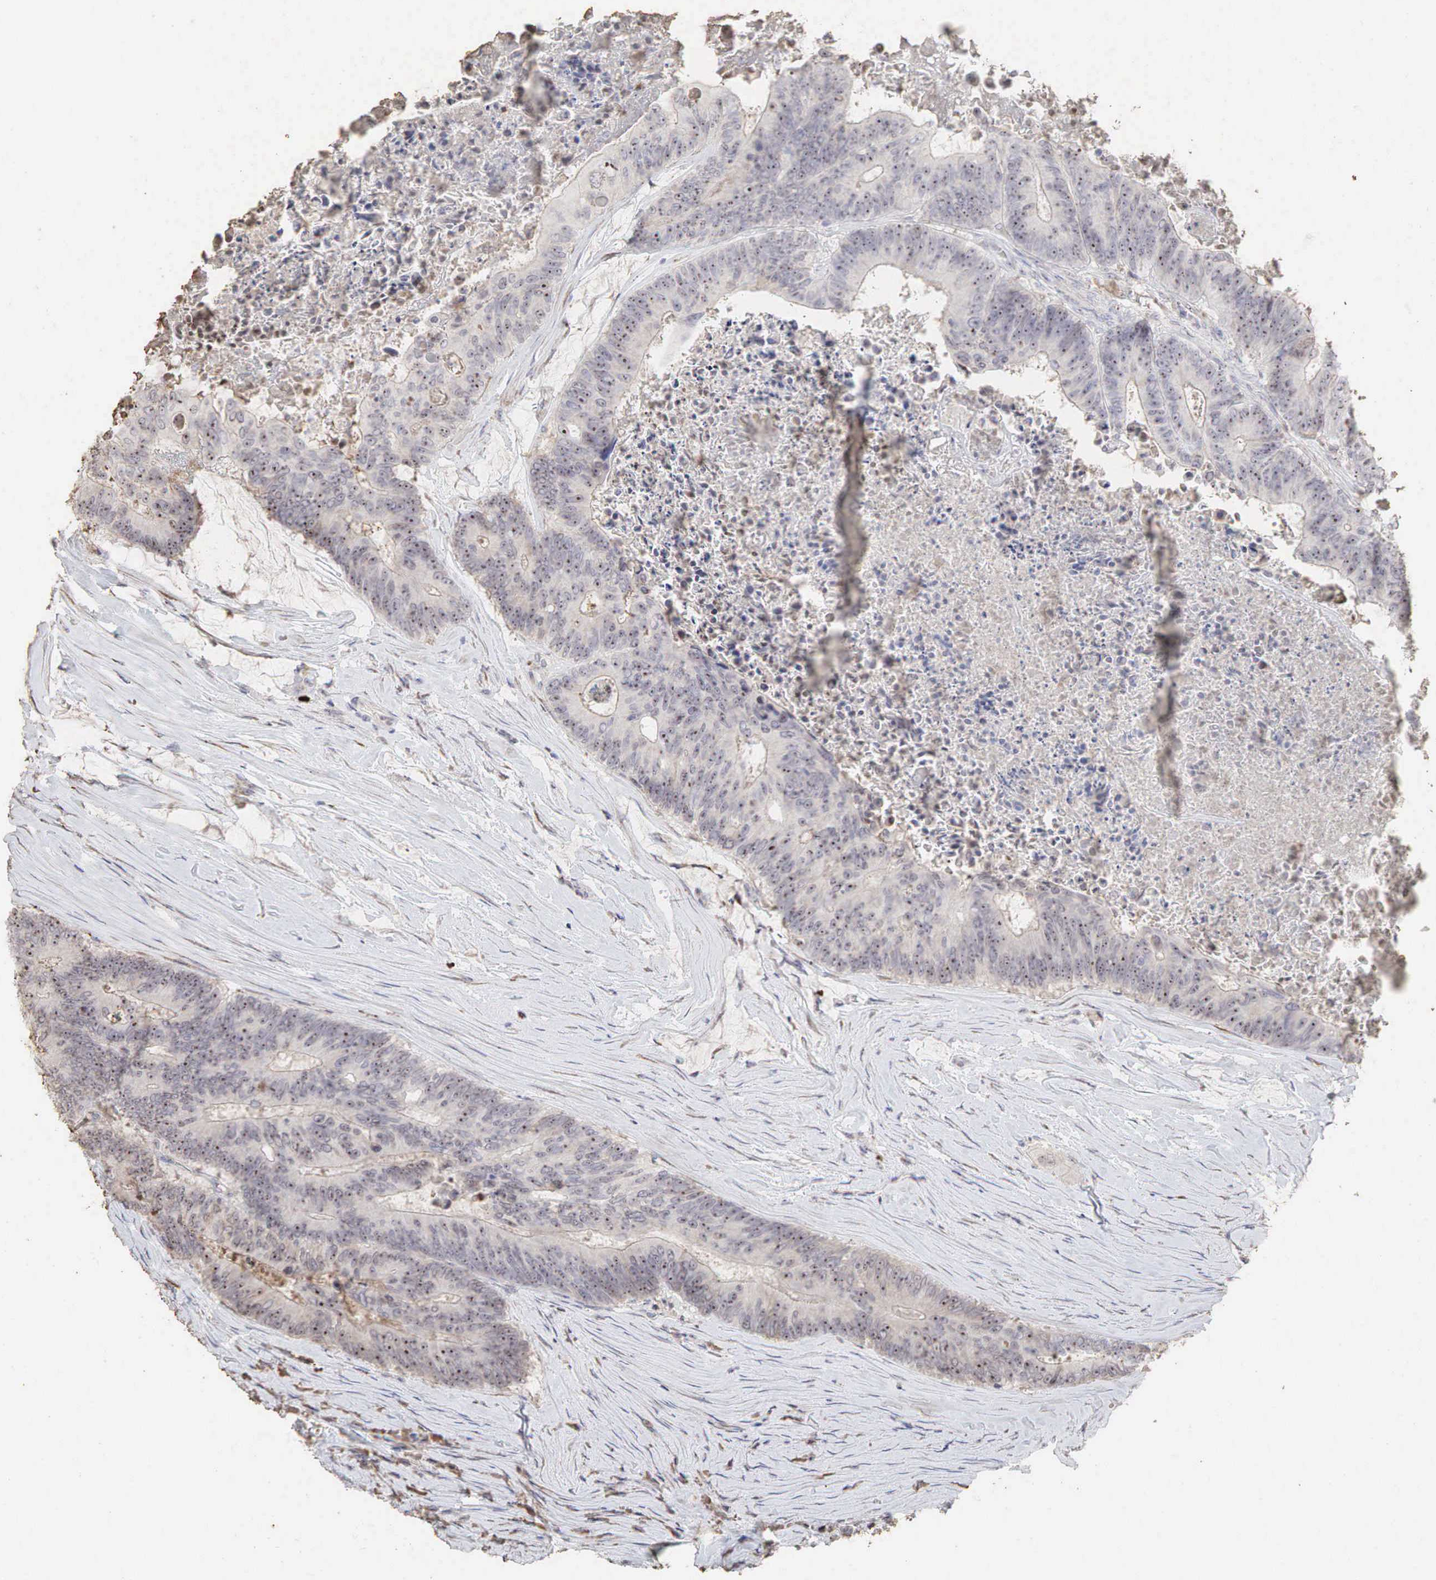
{"staining": {"intensity": "strong", "quantity": "25%-75%", "location": "cytoplasmic/membranous,nuclear"}, "tissue": "colorectal cancer", "cell_type": "Tumor cells", "image_type": "cancer", "snomed": [{"axis": "morphology", "description": "Adenocarcinoma, NOS"}, {"axis": "topography", "description": "Colon"}], "caption": "Colorectal cancer (adenocarcinoma) tissue exhibits strong cytoplasmic/membranous and nuclear positivity in approximately 25%-75% of tumor cells", "gene": "DKC1", "patient": {"sex": "male", "age": 65}}